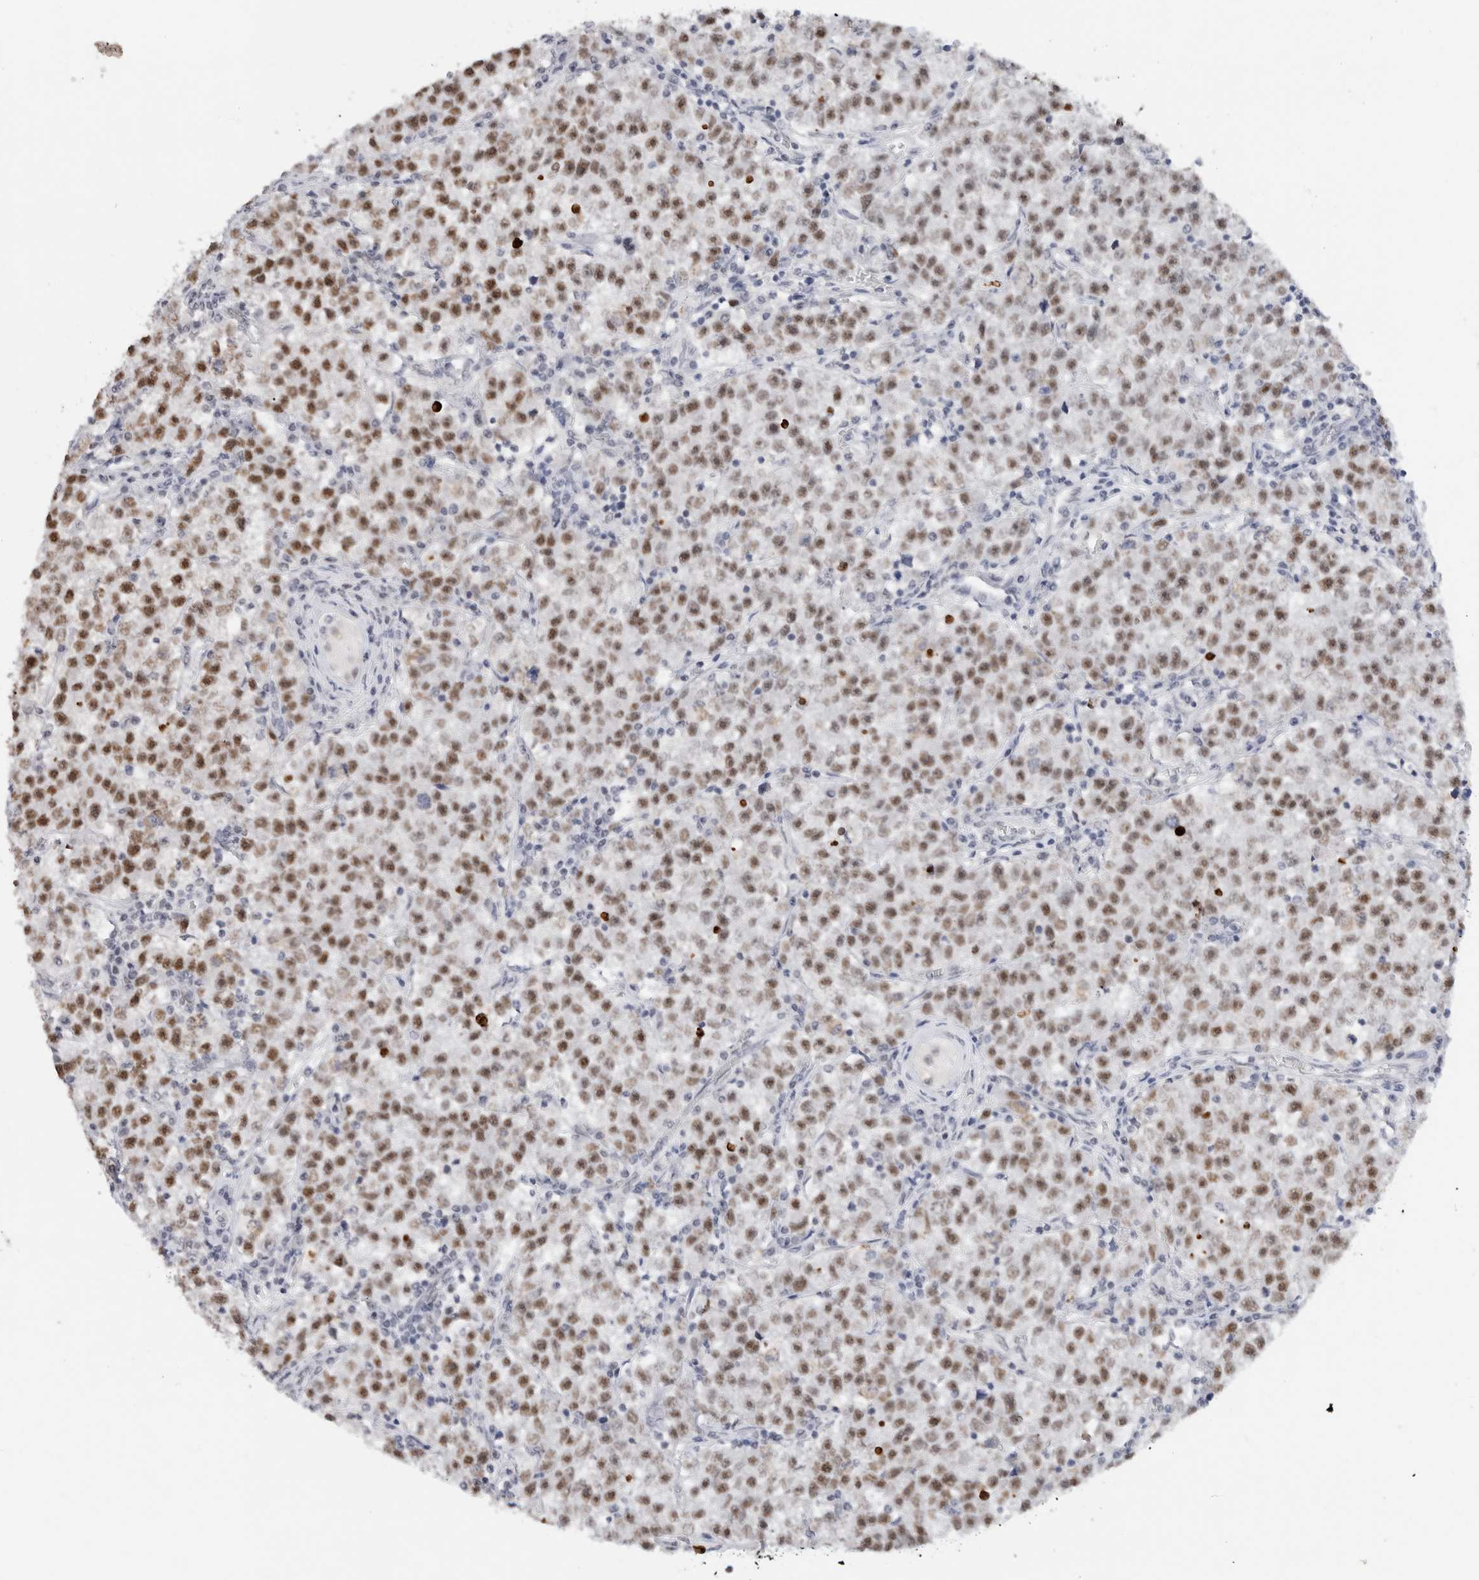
{"staining": {"intensity": "moderate", "quantity": ">75%", "location": "nuclear"}, "tissue": "testis cancer", "cell_type": "Tumor cells", "image_type": "cancer", "snomed": [{"axis": "morphology", "description": "Seminoma, NOS"}, {"axis": "topography", "description": "Testis"}], "caption": "Immunohistochemical staining of testis cancer (seminoma) demonstrates moderate nuclear protein positivity in approximately >75% of tumor cells.", "gene": "COPS7A", "patient": {"sex": "male", "age": 22}}